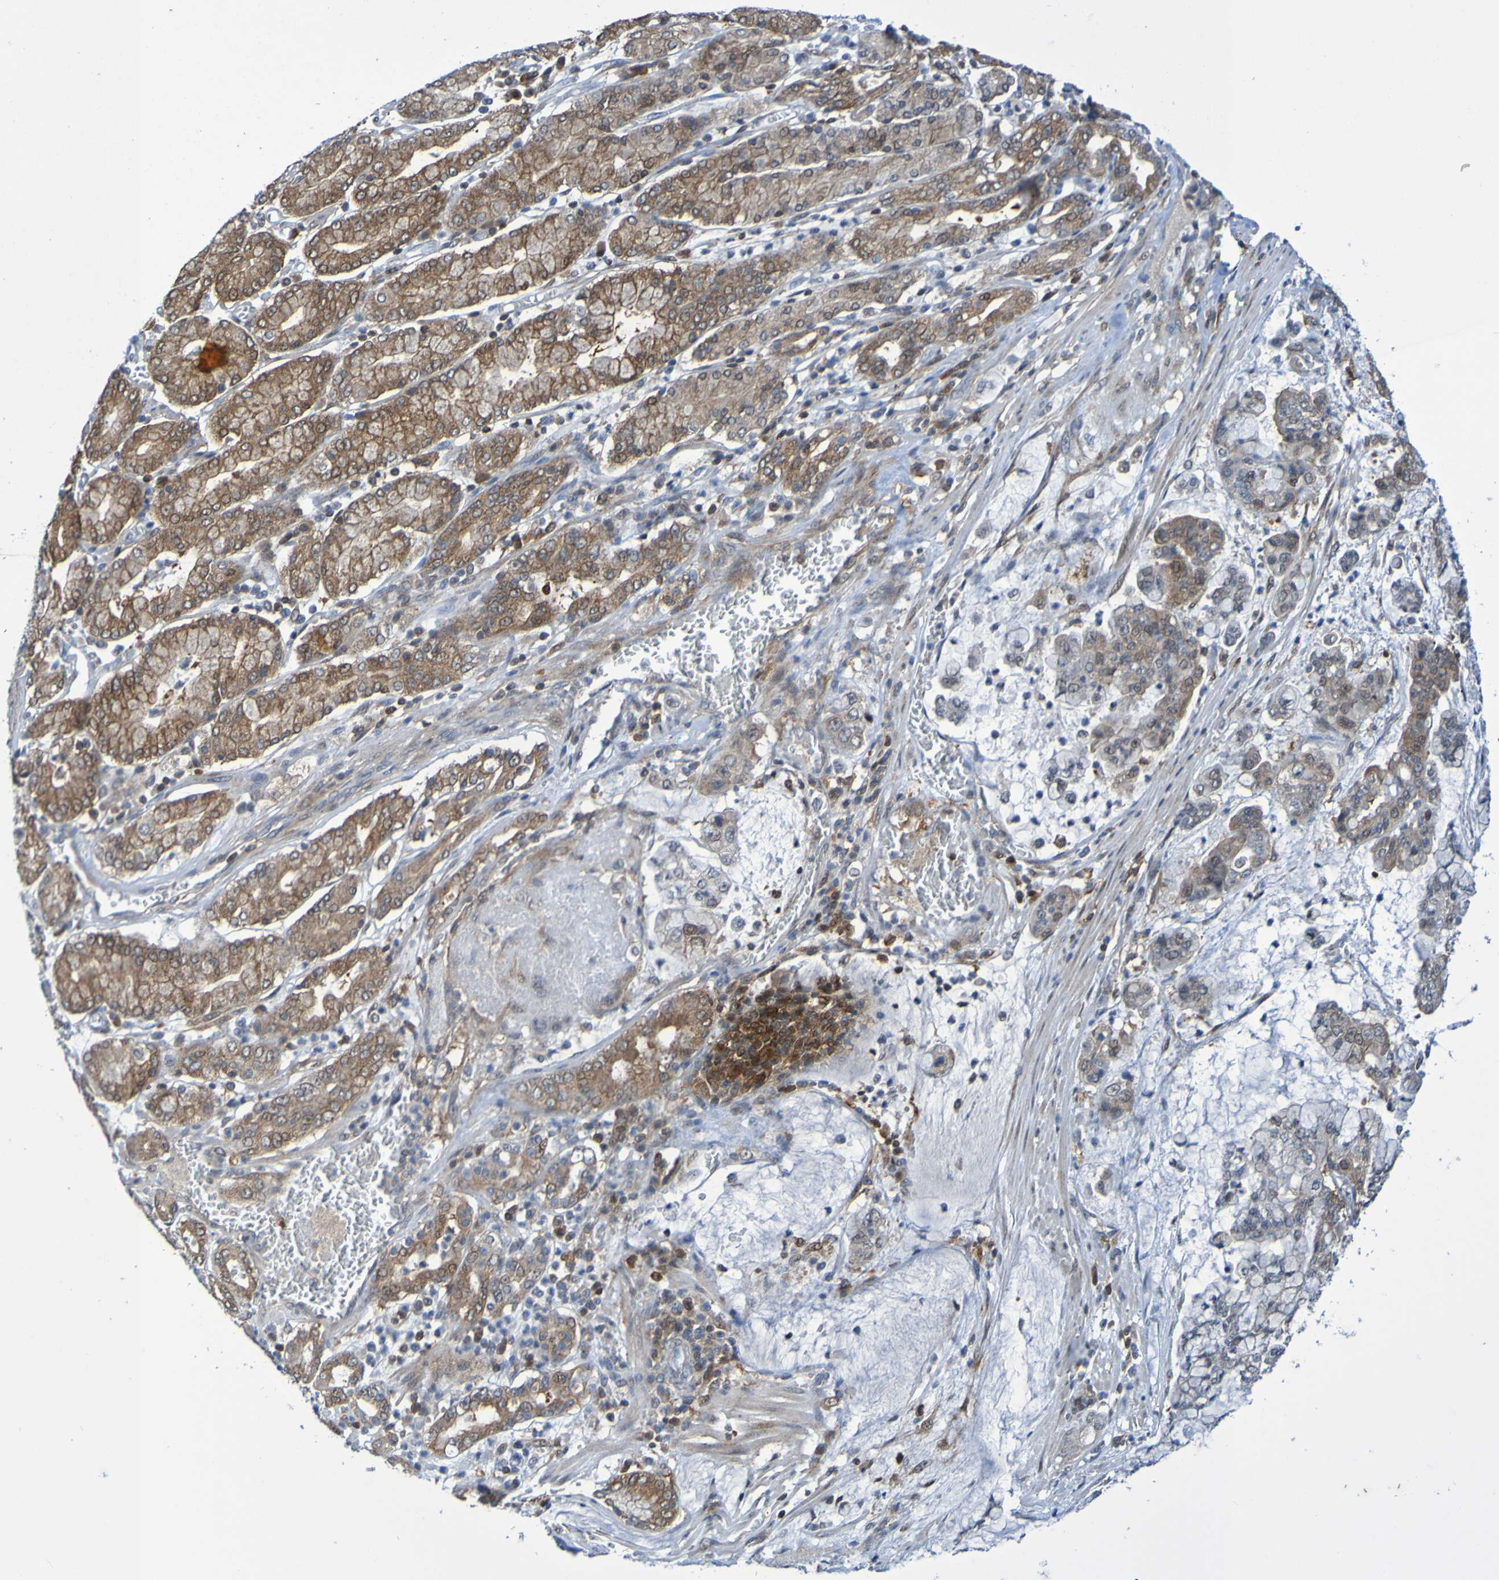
{"staining": {"intensity": "moderate", "quantity": ">75%", "location": "cytoplasmic/membranous"}, "tissue": "stomach cancer", "cell_type": "Tumor cells", "image_type": "cancer", "snomed": [{"axis": "morphology", "description": "Normal tissue, NOS"}, {"axis": "morphology", "description": "Adenocarcinoma, NOS"}, {"axis": "topography", "description": "Stomach, upper"}, {"axis": "topography", "description": "Stomach"}], "caption": "This histopathology image displays immunohistochemistry staining of stomach adenocarcinoma, with medium moderate cytoplasmic/membranous positivity in approximately >75% of tumor cells.", "gene": "ATIC", "patient": {"sex": "male", "age": 76}}